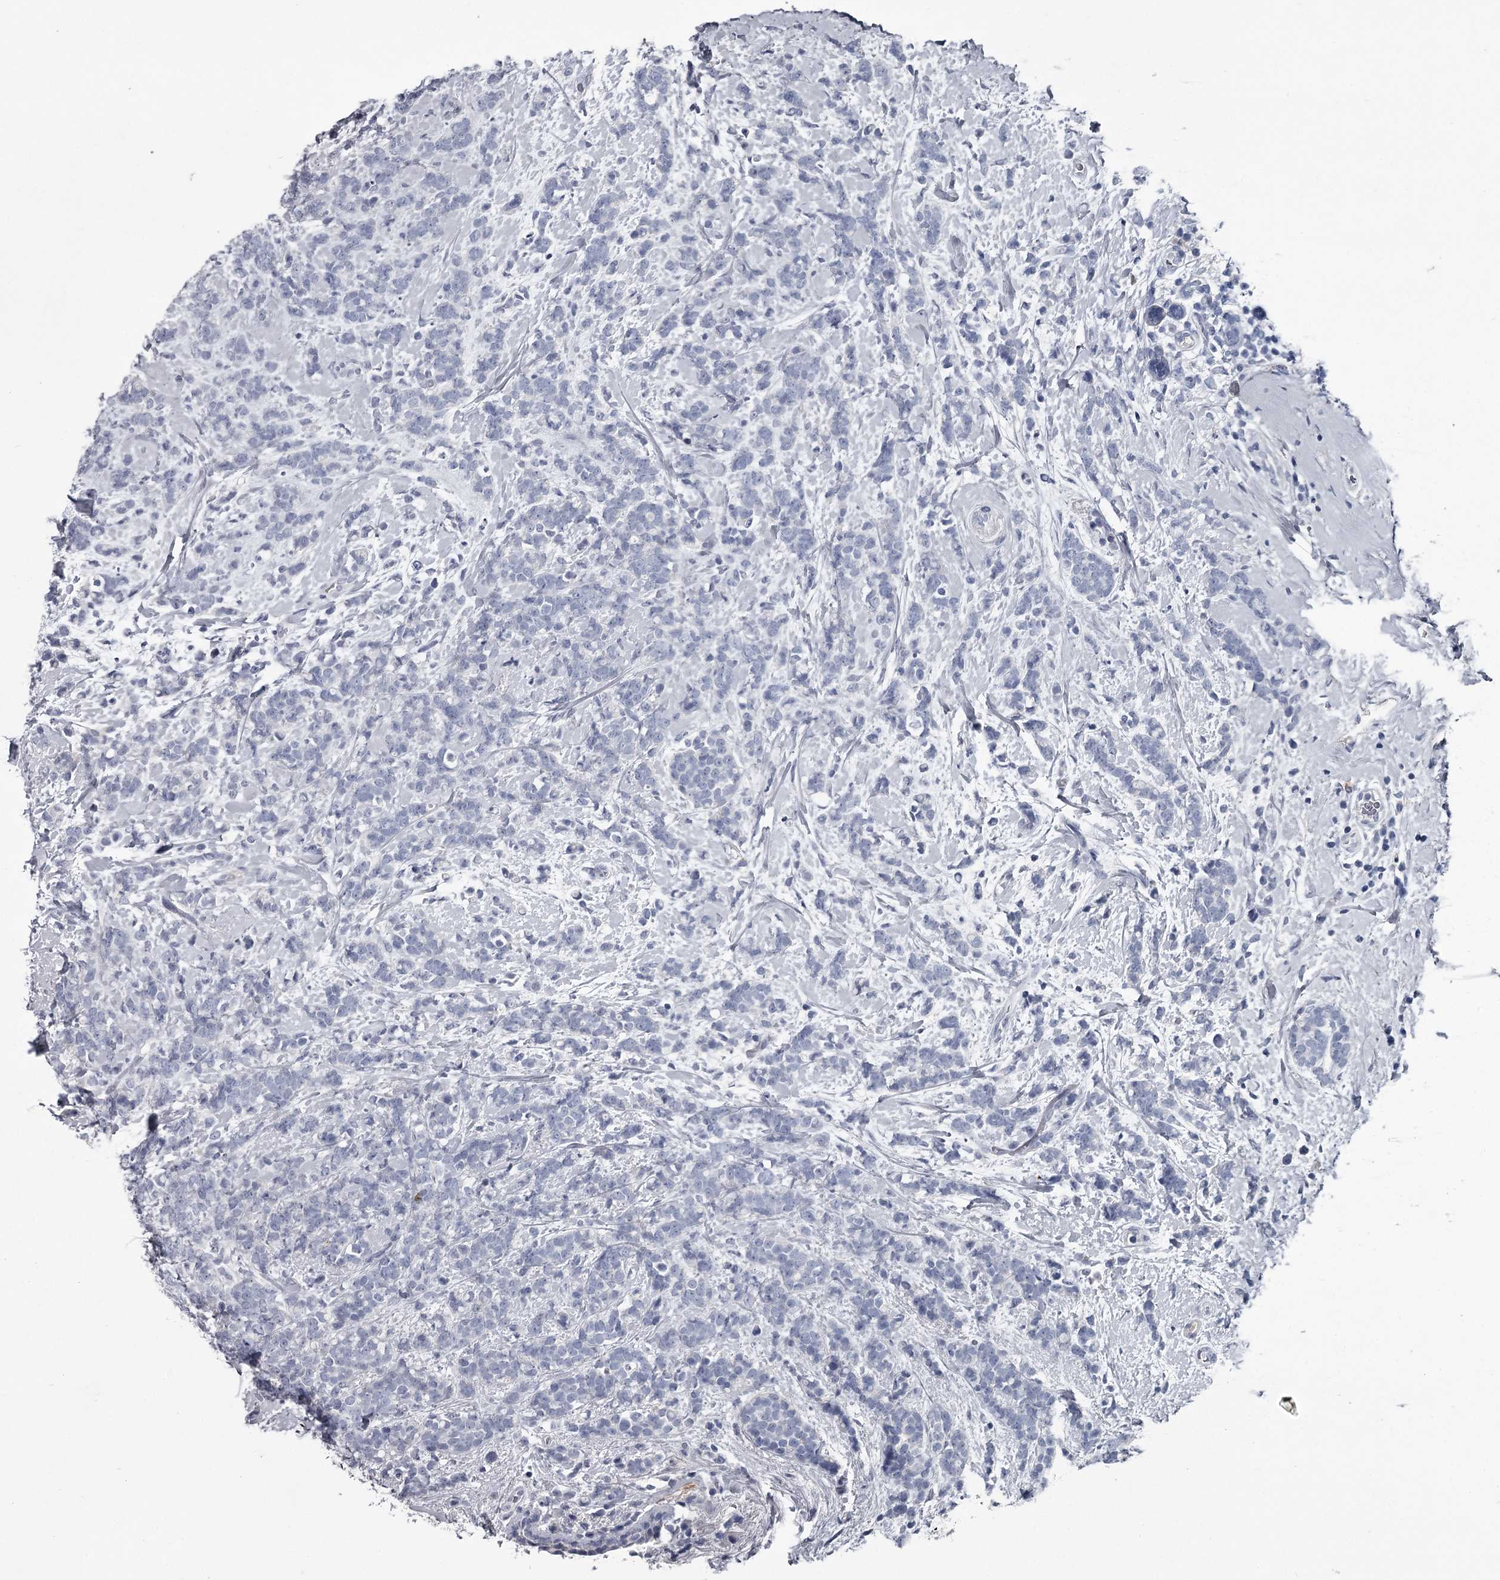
{"staining": {"intensity": "negative", "quantity": "none", "location": "none"}, "tissue": "breast cancer", "cell_type": "Tumor cells", "image_type": "cancer", "snomed": [{"axis": "morphology", "description": "Lobular carcinoma"}, {"axis": "topography", "description": "Breast"}], "caption": "Breast cancer was stained to show a protein in brown. There is no significant expression in tumor cells.", "gene": "DAO", "patient": {"sex": "female", "age": 58}}